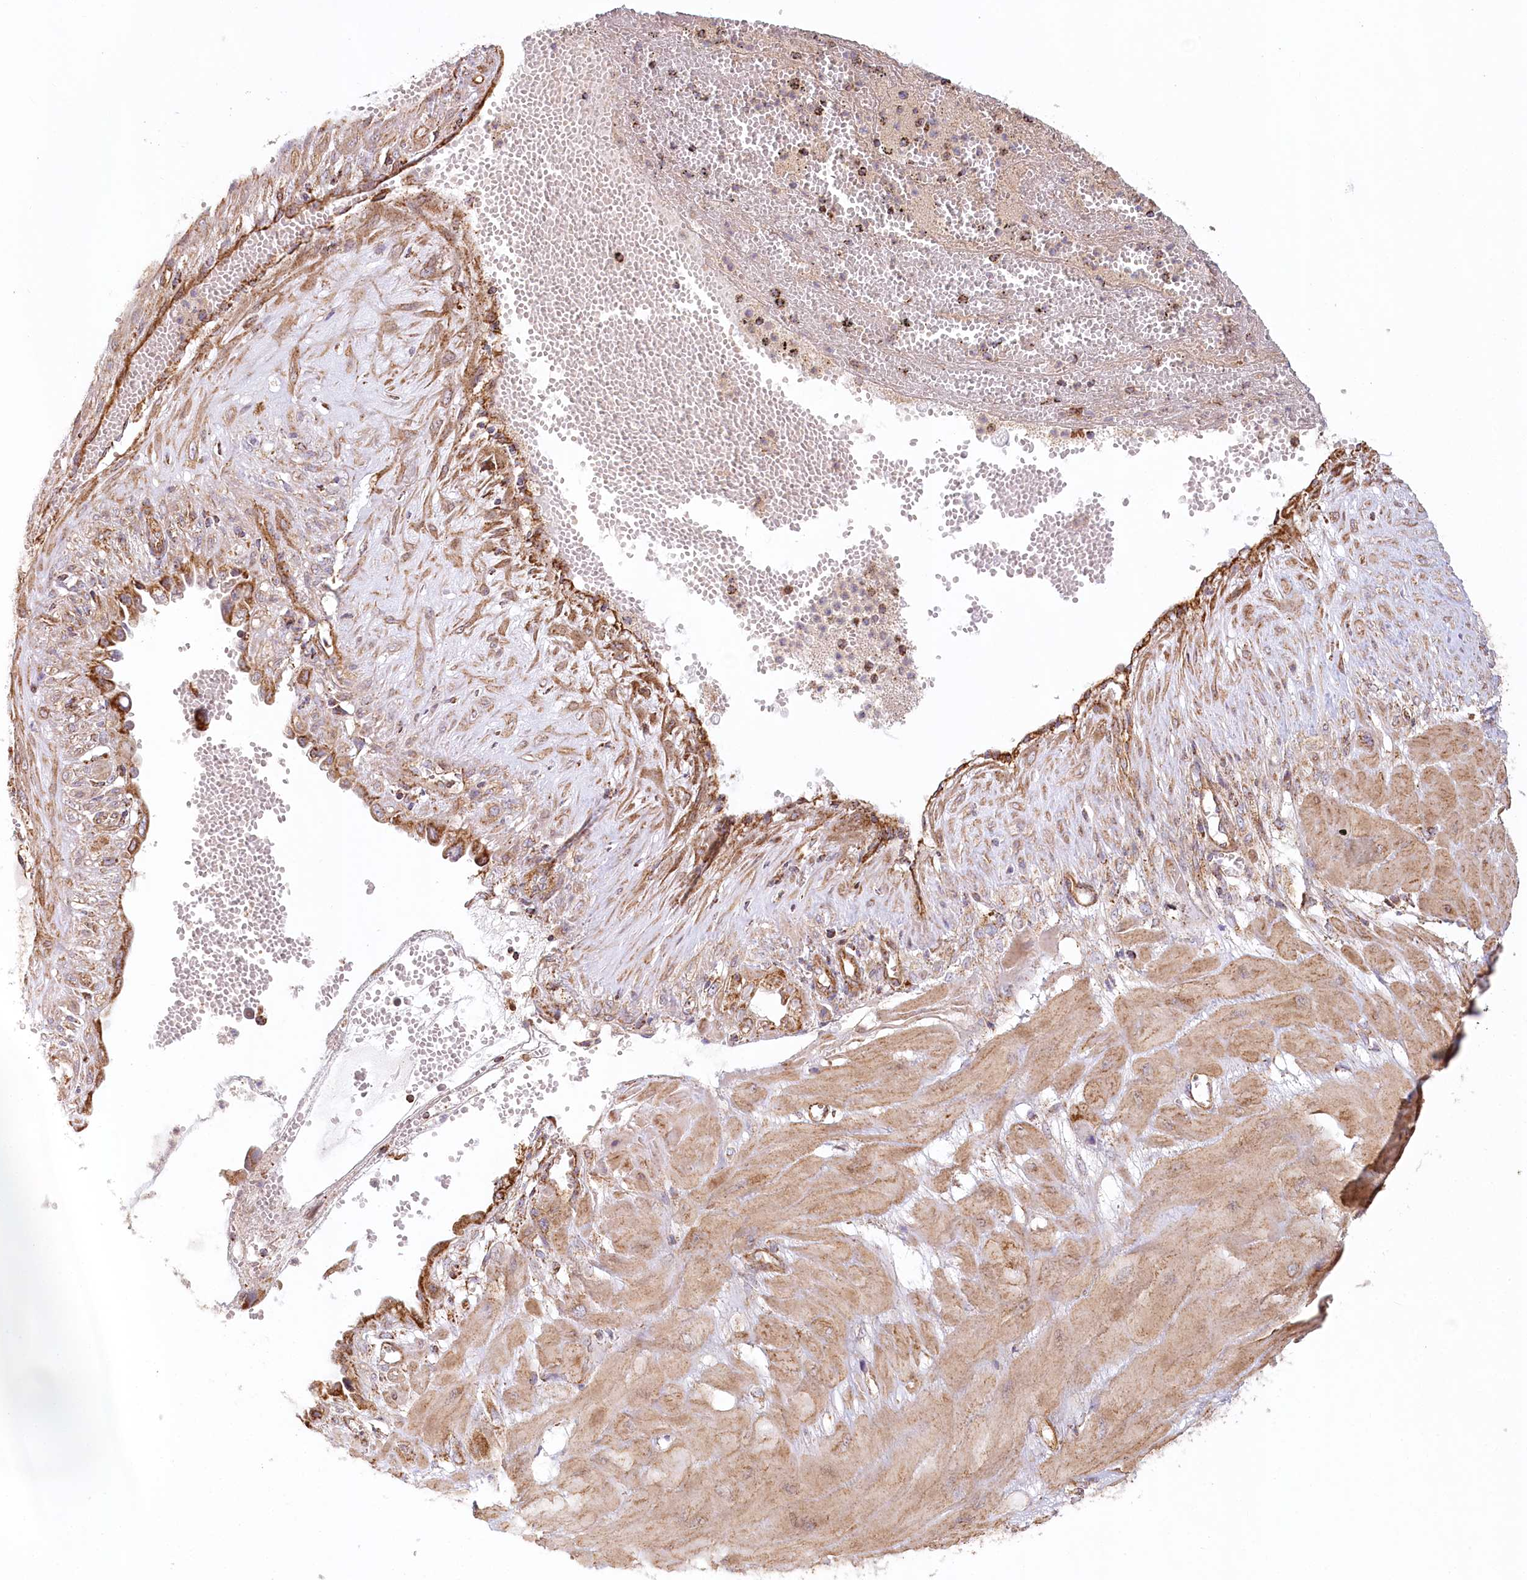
{"staining": {"intensity": "moderate", "quantity": ">75%", "location": "cytoplasmic/membranous"}, "tissue": "cervical cancer", "cell_type": "Tumor cells", "image_type": "cancer", "snomed": [{"axis": "morphology", "description": "Squamous cell carcinoma, NOS"}, {"axis": "topography", "description": "Cervix"}], "caption": "Approximately >75% of tumor cells in cervical cancer (squamous cell carcinoma) show moderate cytoplasmic/membranous protein staining as visualized by brown immunohistochemical staining.", "gene": "UMPS", "patient": {"sex": "female", "age": 34}}